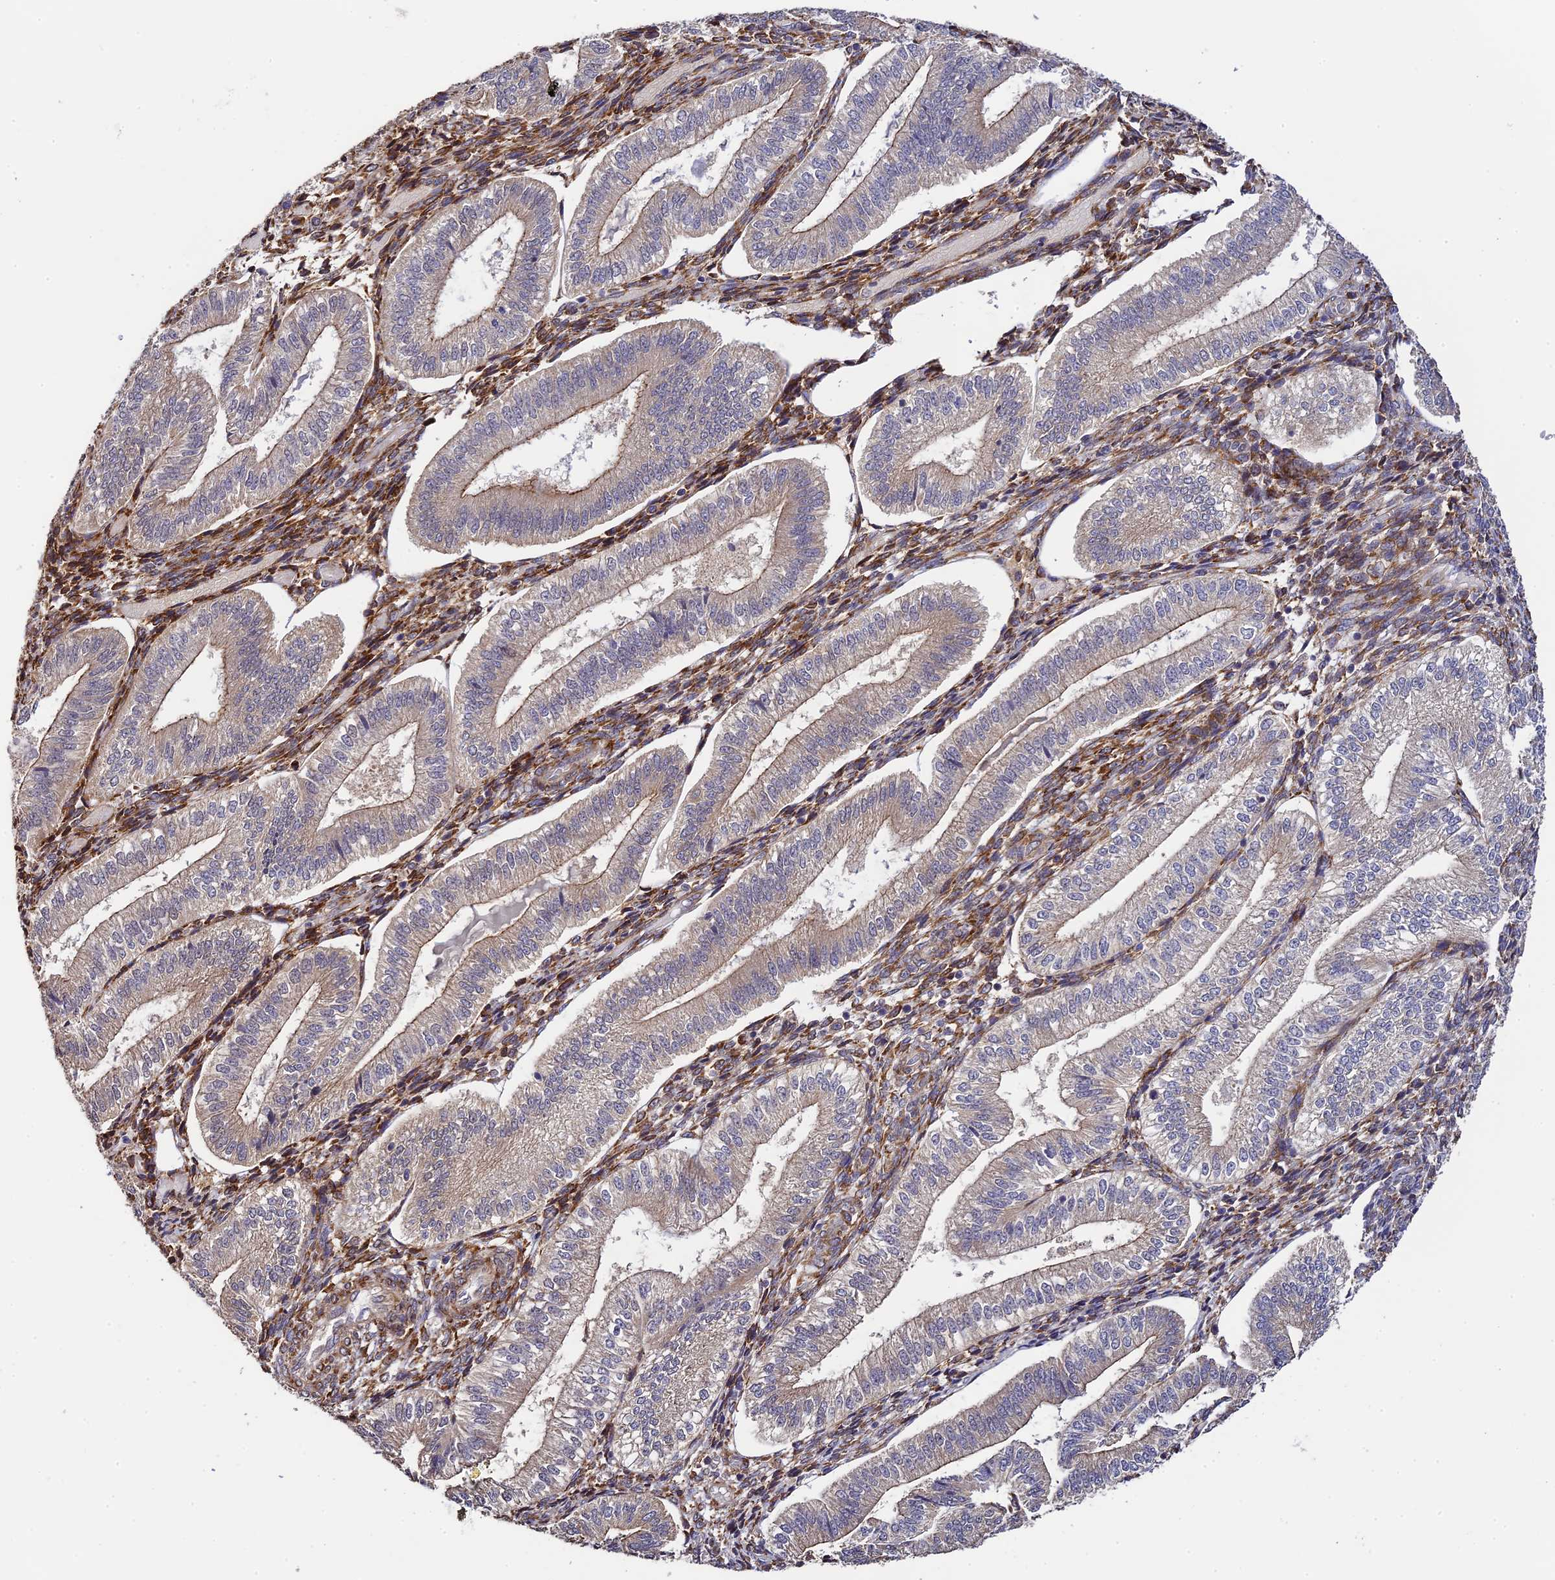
{"staining": {"intensity": "strong", "quantity": "25%-75%", "location": "cytoplasmic/membranous"}, "tissue": "endometrium", "cell_type": "Cells in endometrial stroma", "image_type": "normal", "snomed": [{"axis": "morphology", "description": "Normal tissue, NOS"}, {"axis": "topography", "description": "Endometrium"}], "caption": "Human endometrium stained for a protein (brown) exhibits strong cytoplasmic/membranous positive staining in about 25%-75% of cells in endometrial stroma.", "gene": "P3H3", "patient": {"sex": "female", "age": 34}}